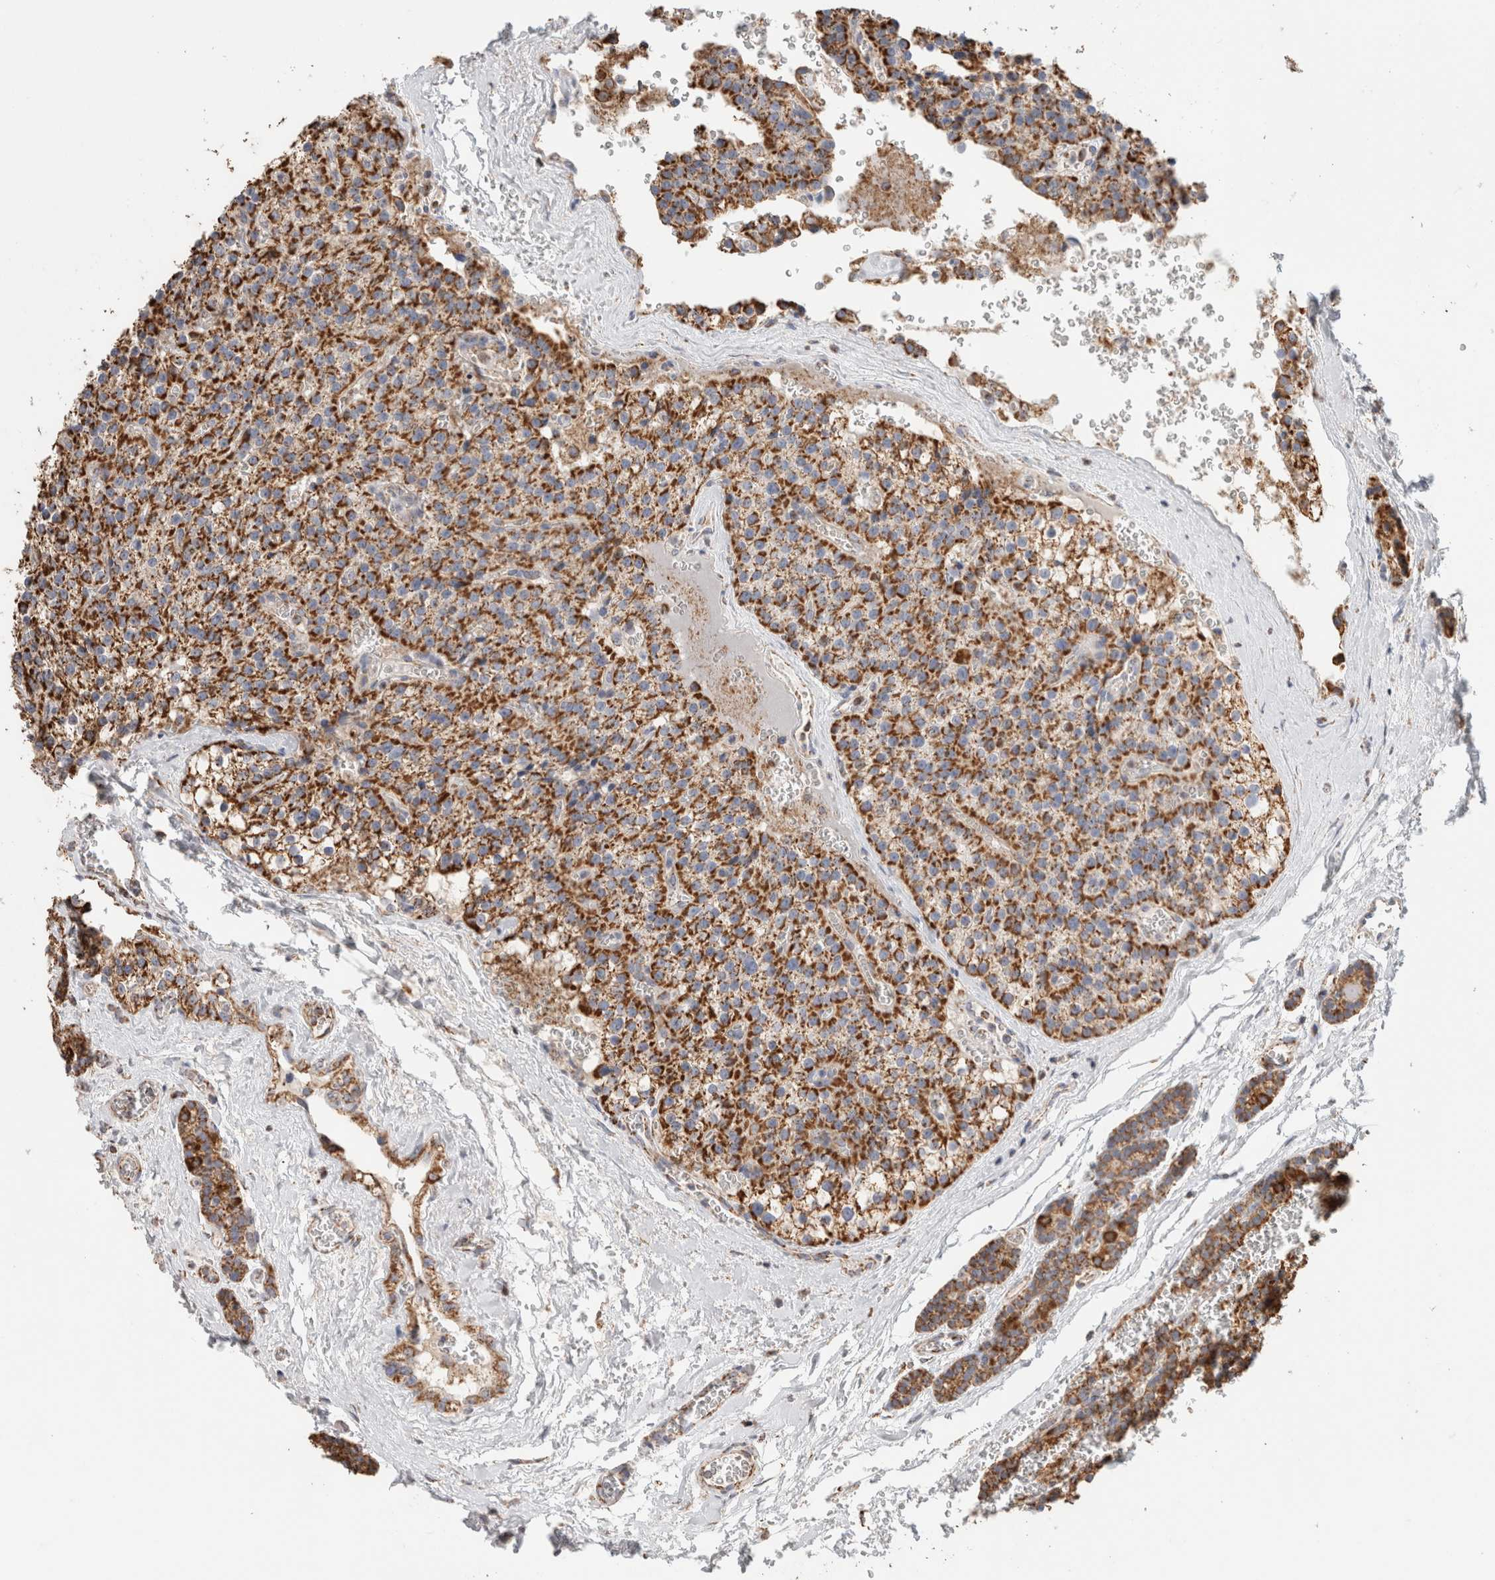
{"staining": {"intensity": "moderate", "quantity": ">75%", "location": "cytoplasmic/membranous"}, "tissue": "parathyroid gland", "cell_type": "Glandular cells", "image_type": "normal", "snomed": [{"axis": "morphology", "description": "Normal tissue, NOS"}, {"axis": "topography", "description": "Parathyroid gland"}], "caption": "The photomicrograph displays a brown stain indicating the presence of a protein in the cytoplasmic/membranous of glandular cells in parathyroid gland. (Brightfield microscopy of DAB IHC at high magnification).", "gene": "C1QBP", "patient": {"sex": "female", "age": 64}}